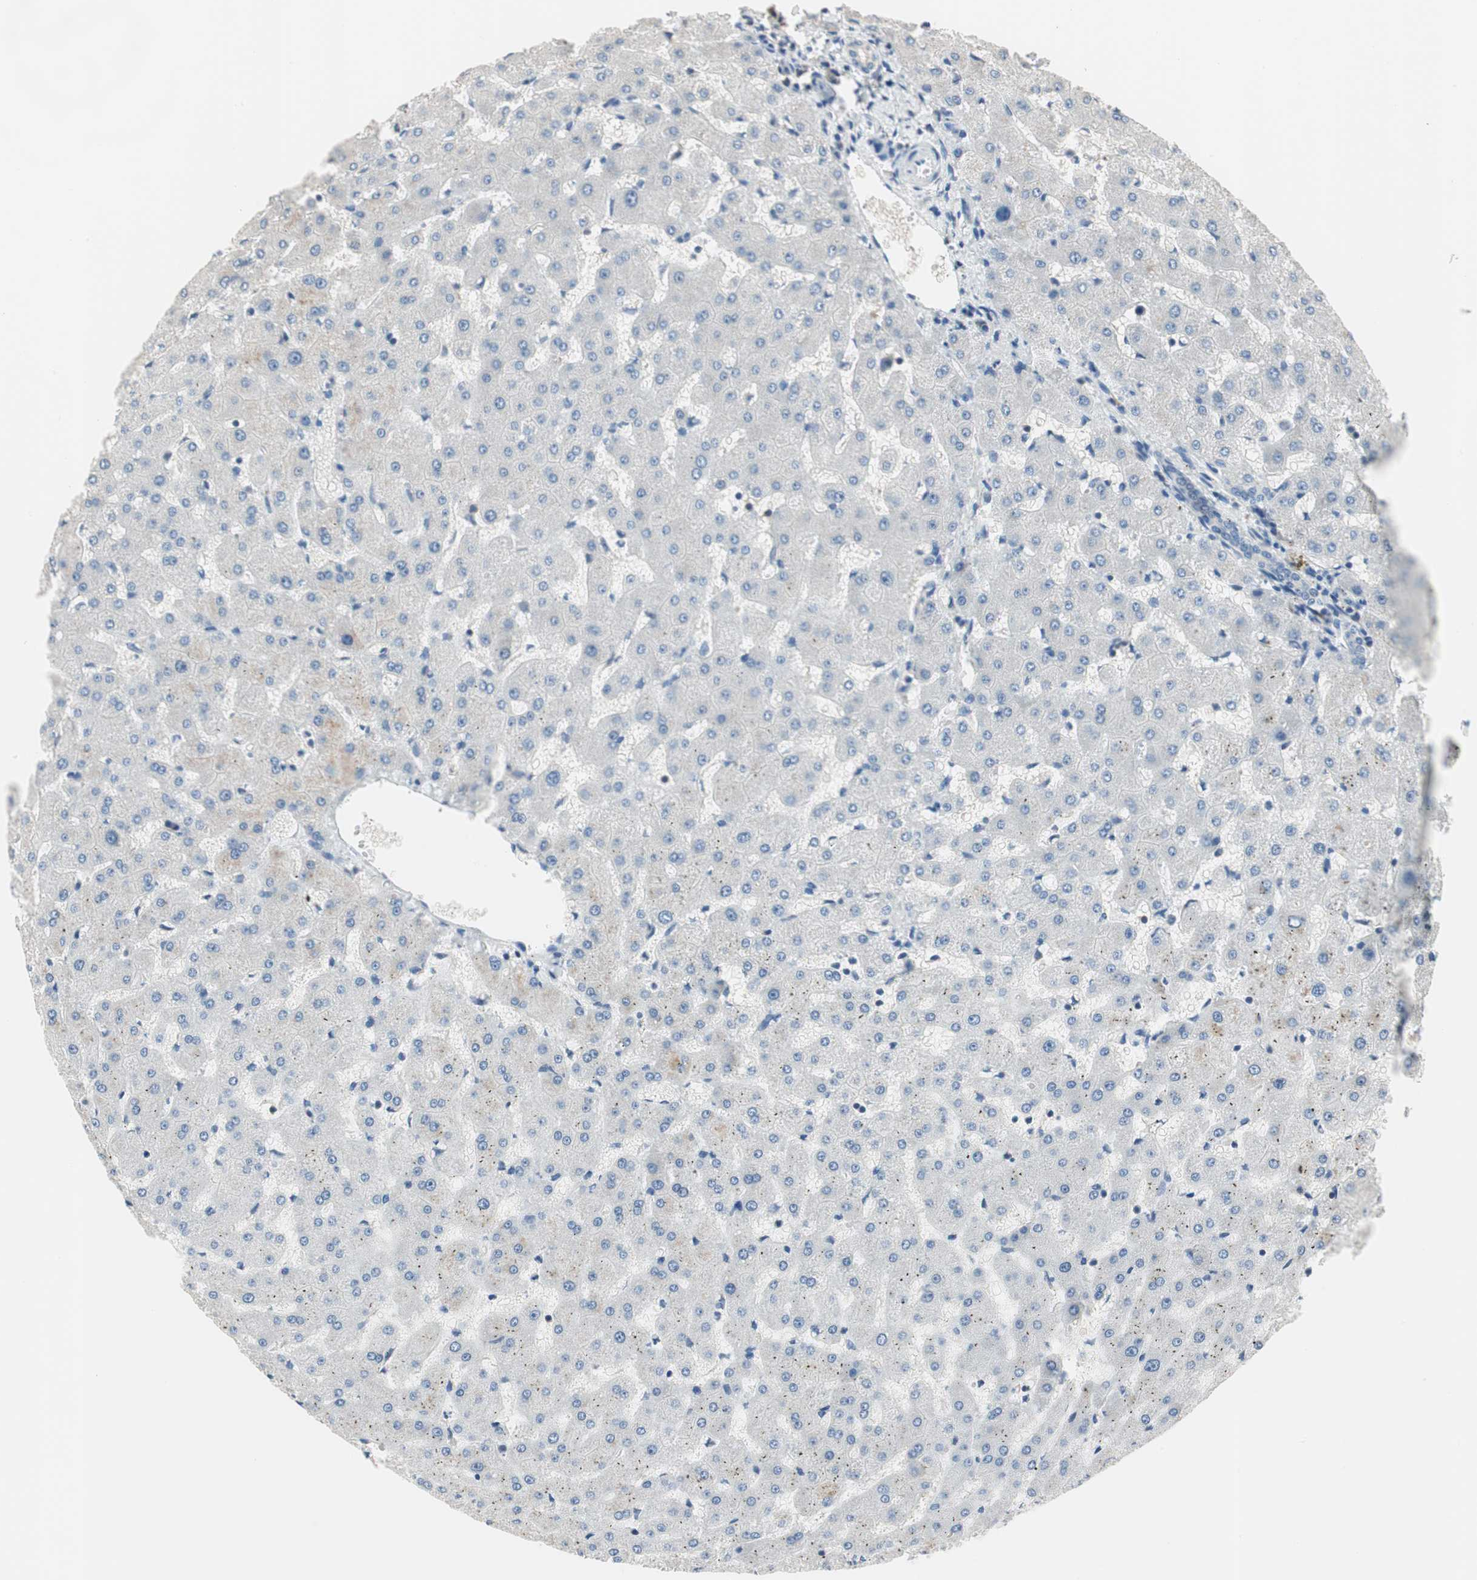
{"staining": {"intensity": "negative", "quantity": "none", "location": "none"}, "tissue": "liver", "cell_type": "Cholangiocytes", "image_type": "normal", "snomed": [{"axis": "morphology", "description": "Normal tissue, NOS"}, {"axis": "topography", "description": "Liver"}], "caption": "IHC photomicrograph of unremarkable liver: human liver stained with DAB (3,3'-diaminobenzidine) displays no significant protein expression in cholangiocytes. (Stains: DAB (3,3'-diaminobenzidine) IHC with hematoxylin counter stain, Microscopy: brightfield microscopy at high magnification).", "gene": "NFATC2", "patient": {"sex": "male", "age": 67}}